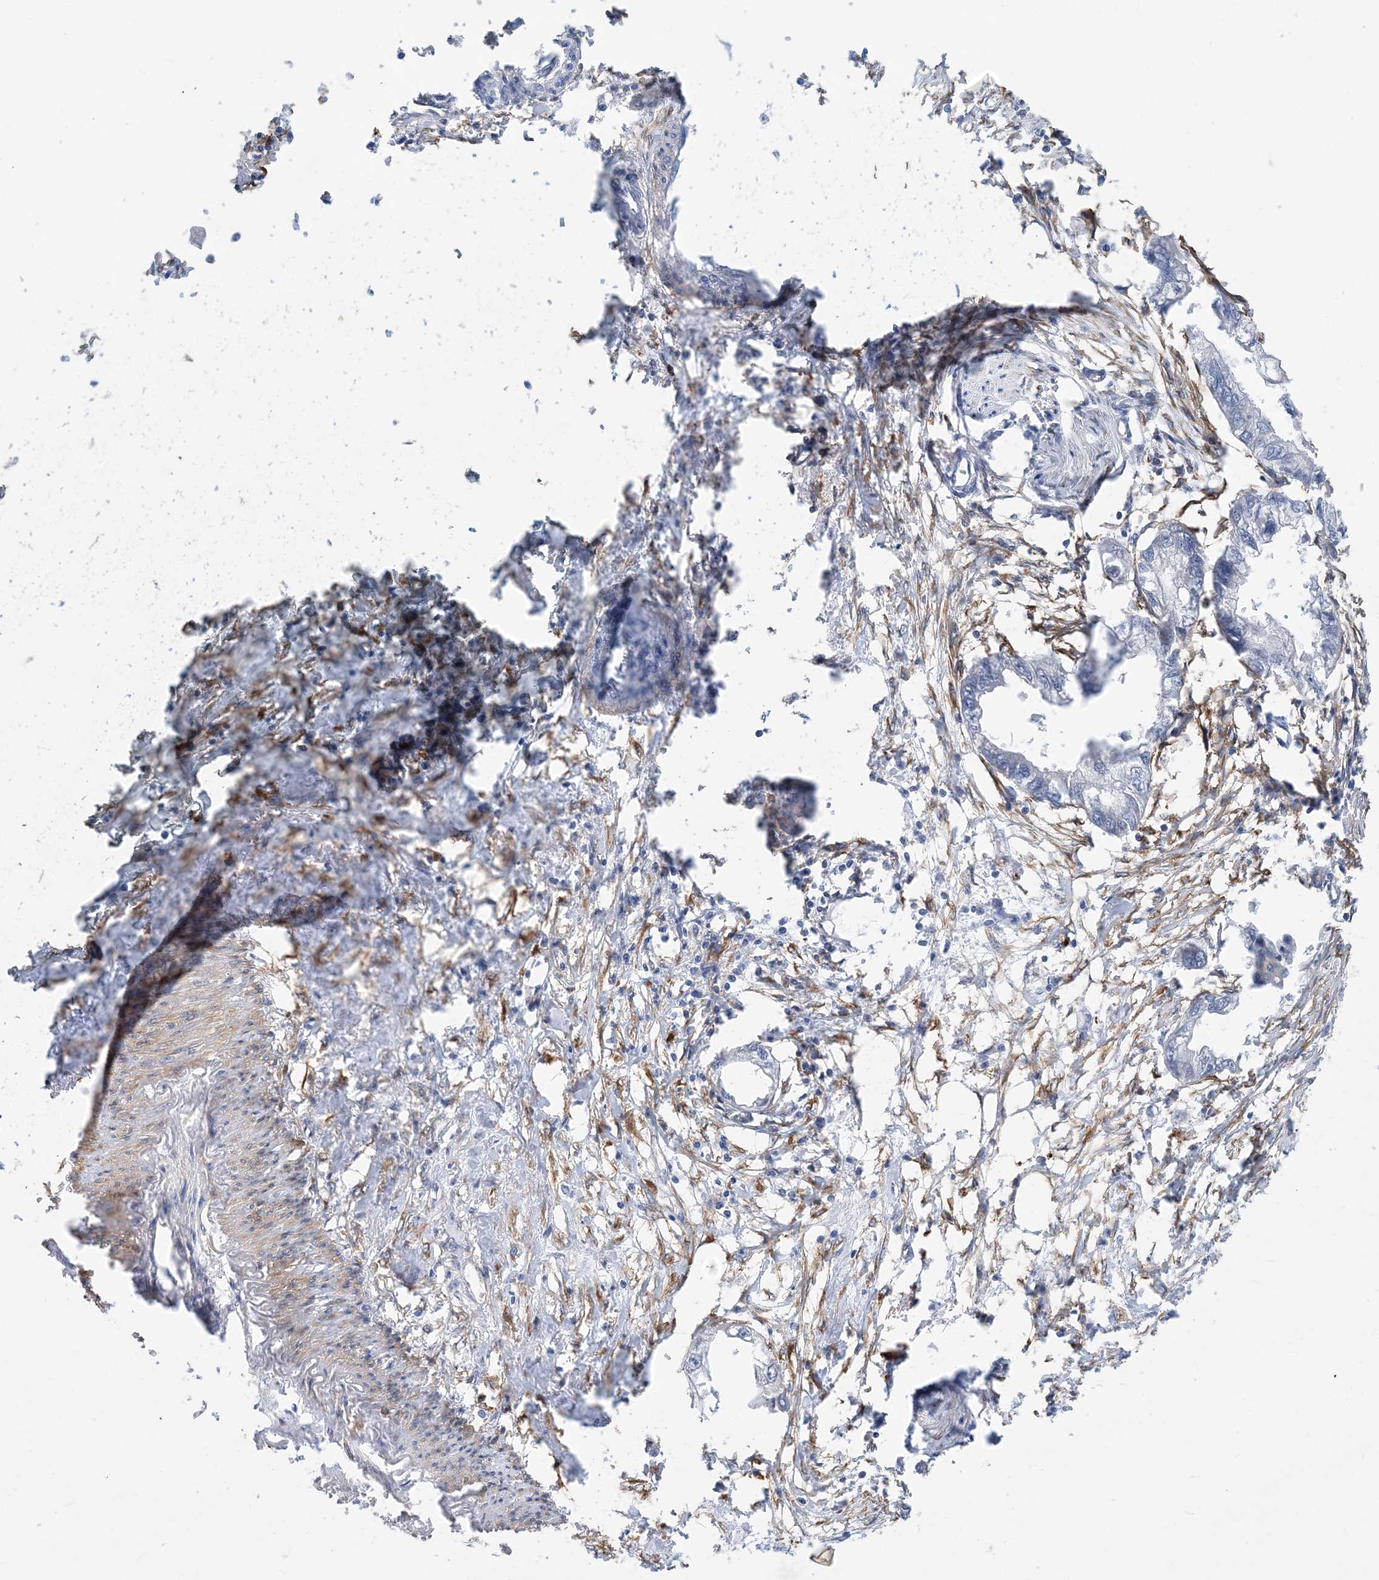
{"staining": {"intensity": "negative", "quantity": "none", "location": "none"}, "tissue": "endometrial cancer", "cell_type": "Tumor cells", "image_type": "cancer", "snomed": [{"axis": "morphology", "description": "Adenocarcinoma, NOS"}, {"axis": "morphology", "description": "Adenocarcinoma, metastatic, NOS"}, {"axis": "topography", "description": "Adipose tissue"}, {"axis": "topography", "description": "Endometrium"}], "caption": "This is a histopathology image of immunohistochemistry staining of endometrial adenocarcinoma, which shows no expression in tumor cells.", "gene": "EIF2A", "patient": {"sex": "female", "age": 67}}